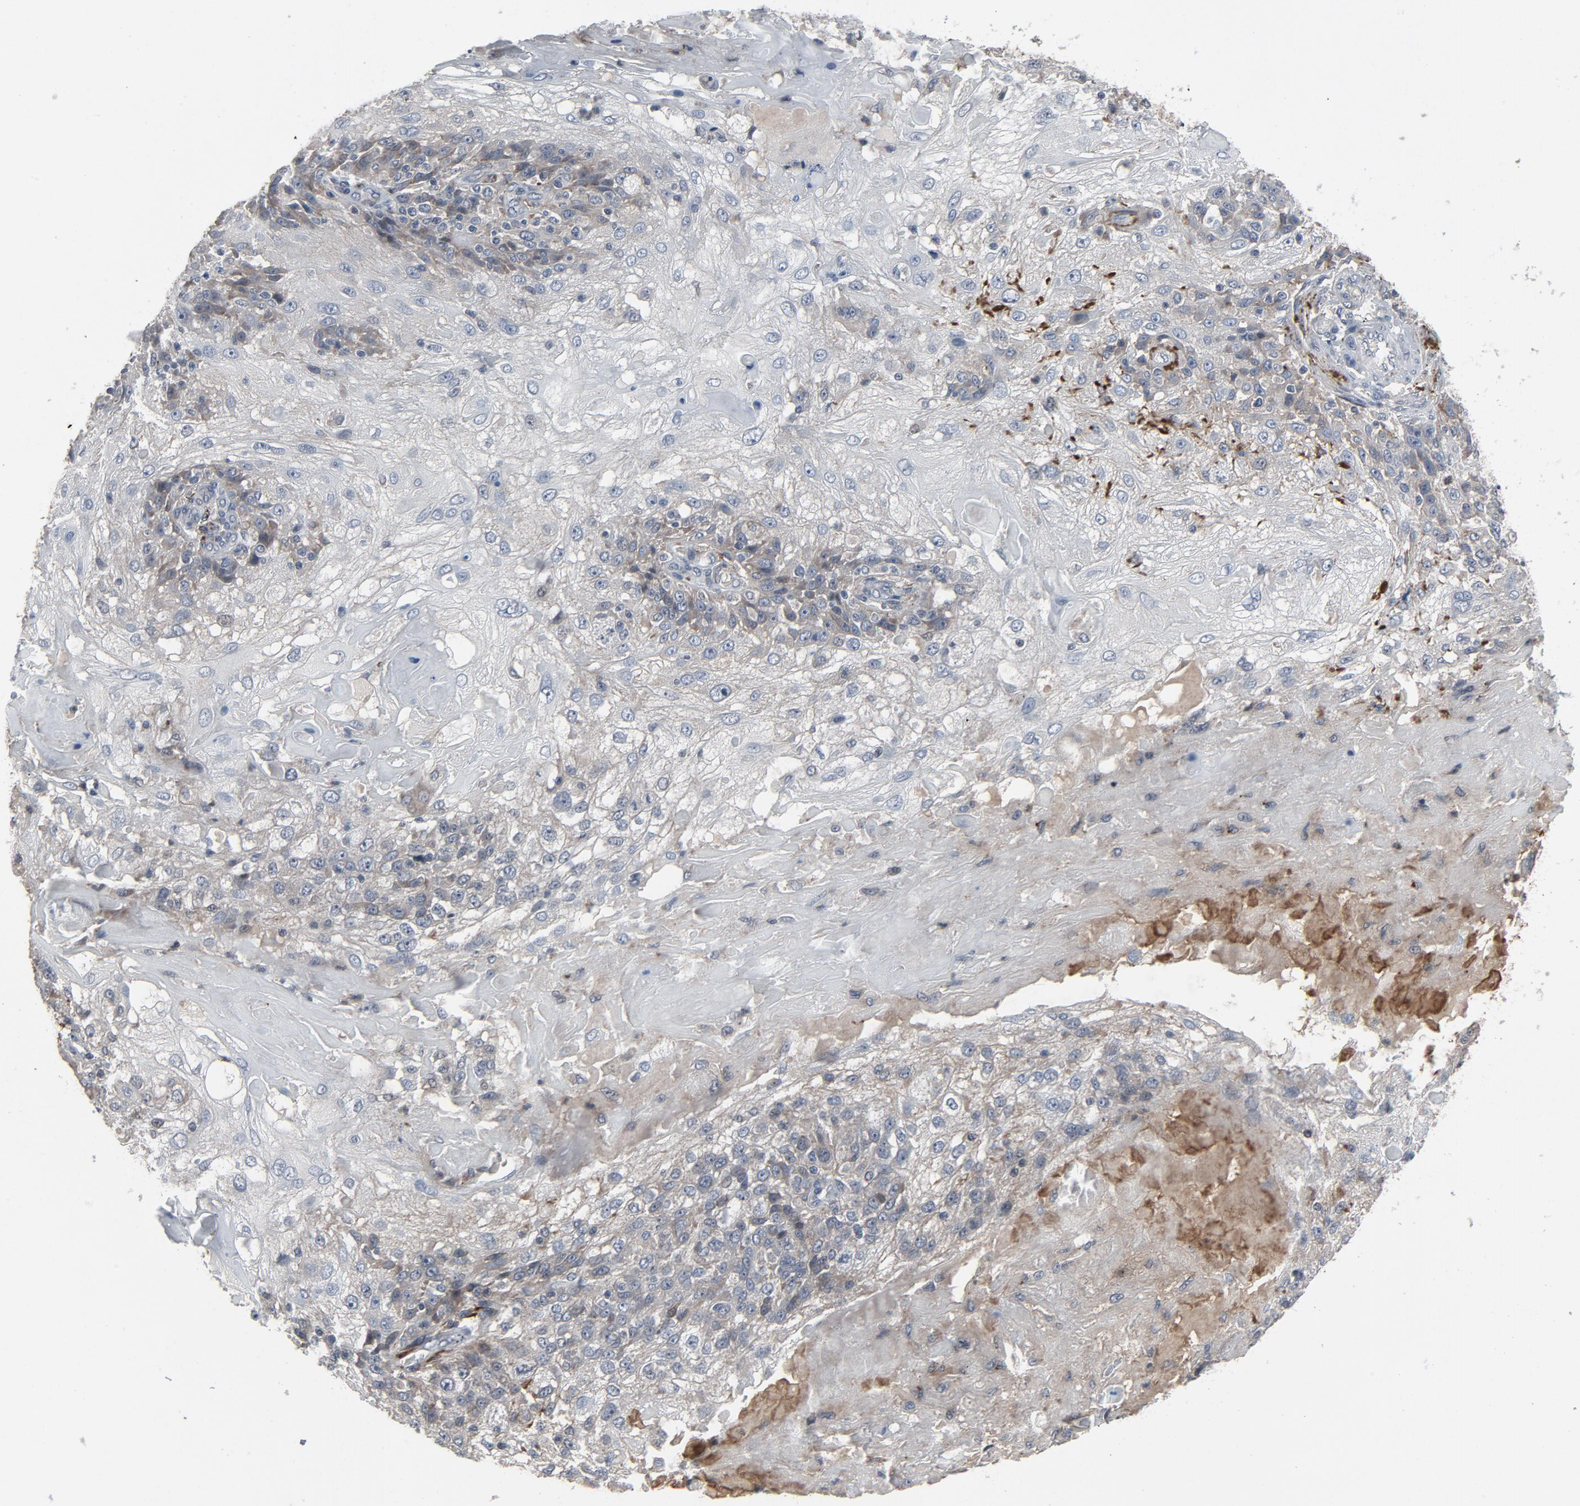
{"staining": {"intensity": "negative", "quantity": "none", "location": "none"}, "tissue": "skin cancer", "cell_type": "Tumor cells", "image_type": "cancer", "snomed": [{"axis": "morphology", "description": "Normal tissue, NOS"}, {"axis": "morphology", "description": "Squamous cell carcinoma, NOS"}, {"axis": "topography", "description": "Skin"}], "caption": "Immunohistochemistry (IHC) micrograph of skin cancer (squamous cell carcinoma) stained for a protein (brown), which reveals no expression in tumor cells. (DAB (3,3'-diaminobenzidine) immunohistochemistry (IHC) visualized using brightfield microscopy, high magnification).", "gene": "PDZD4", "patient": {"sex": "female", "age": 83}}